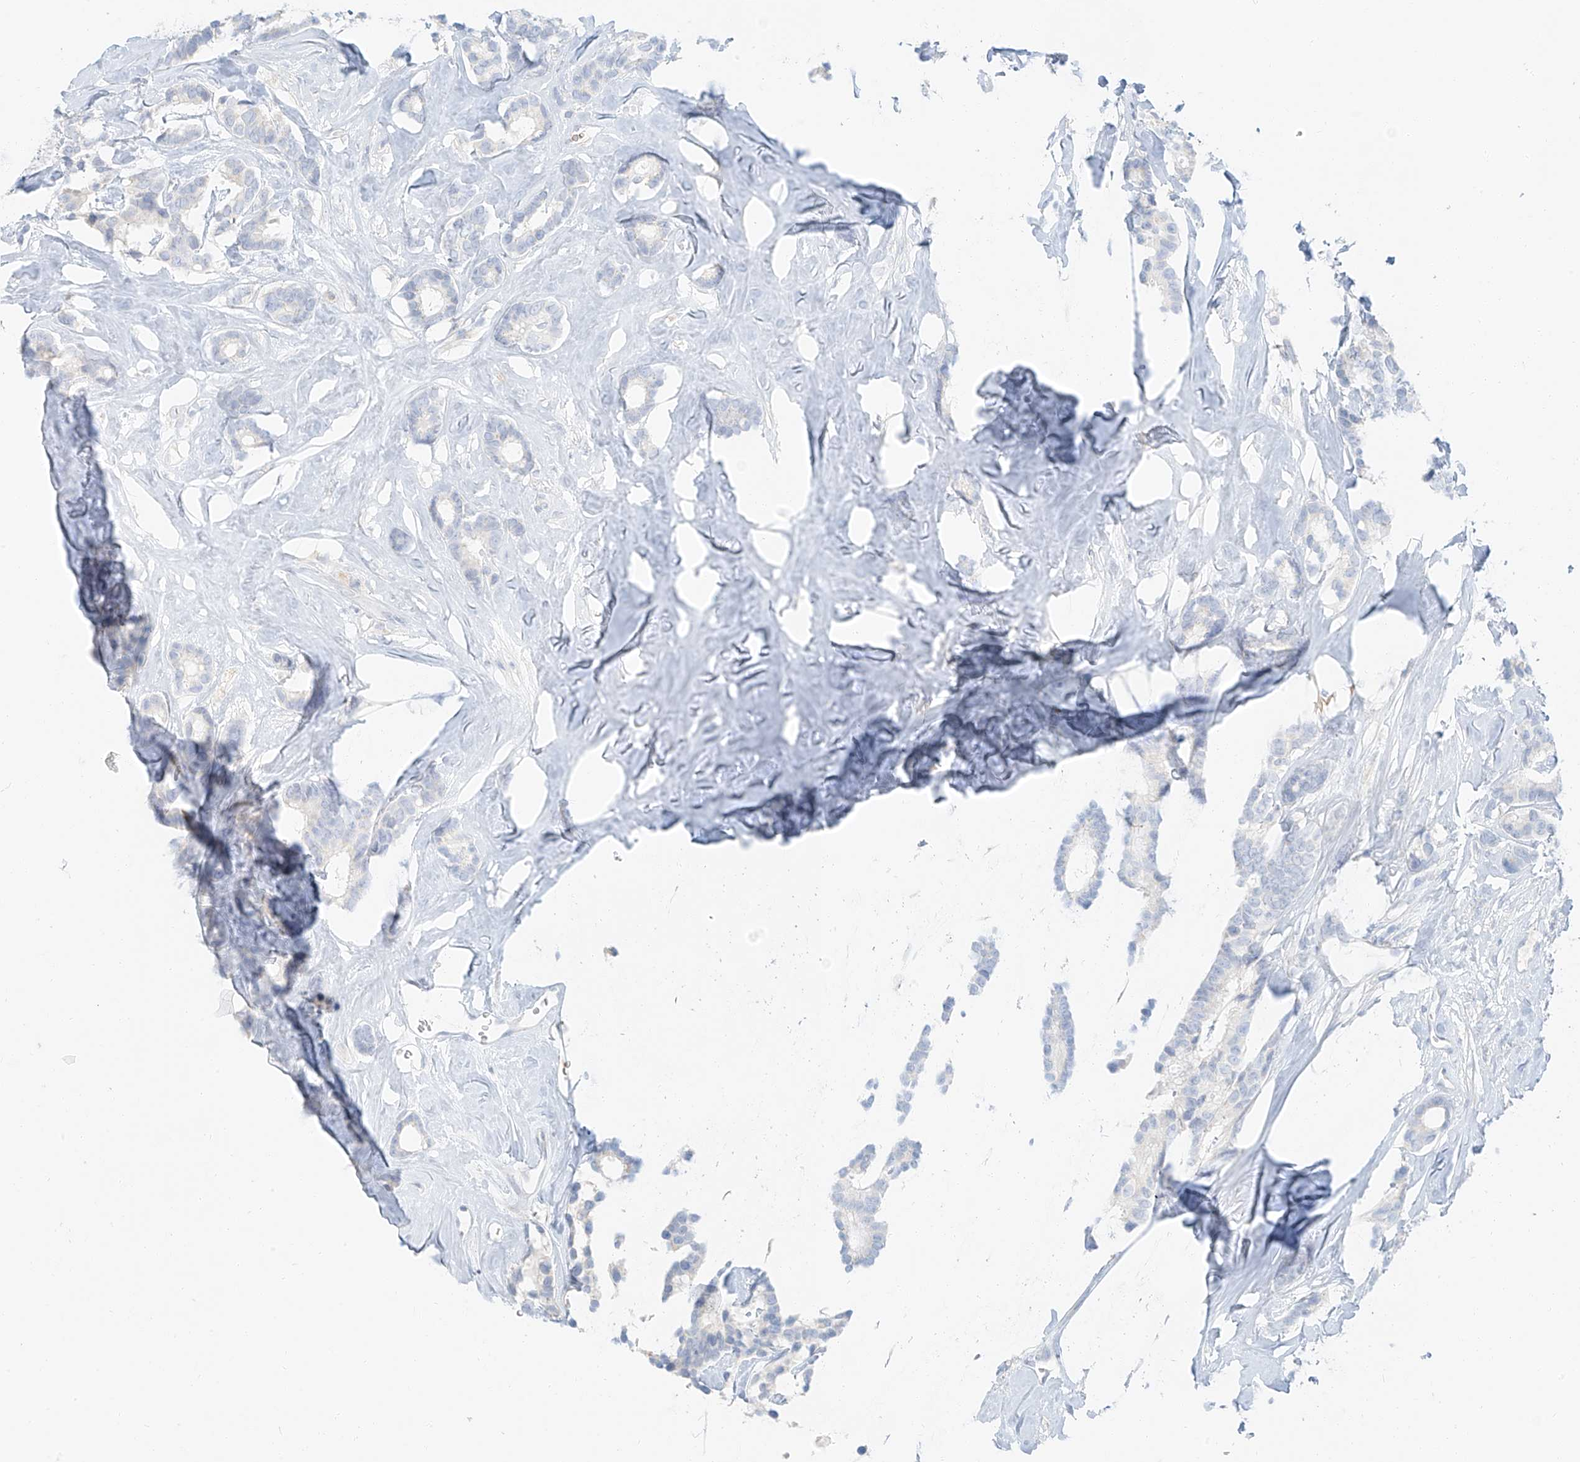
{"staining": {"intensity": "negative", "quantity": "none", "location": "none"}, "tissue": "breast cancer", "cell_type": "Tumor cells", "image_type": "cancer", "snomed": [{"axis": "morphology", "description": "Duct carcinoma"}, {"axis": "topography", "description": "Breast"}], "caption": "DAB immunohistochemical staining of breast invasive ductal carcinoma displays no significant staining in tumor cells.", "gene": "PGC", "patient": {"sex": "female", "age": 40}}